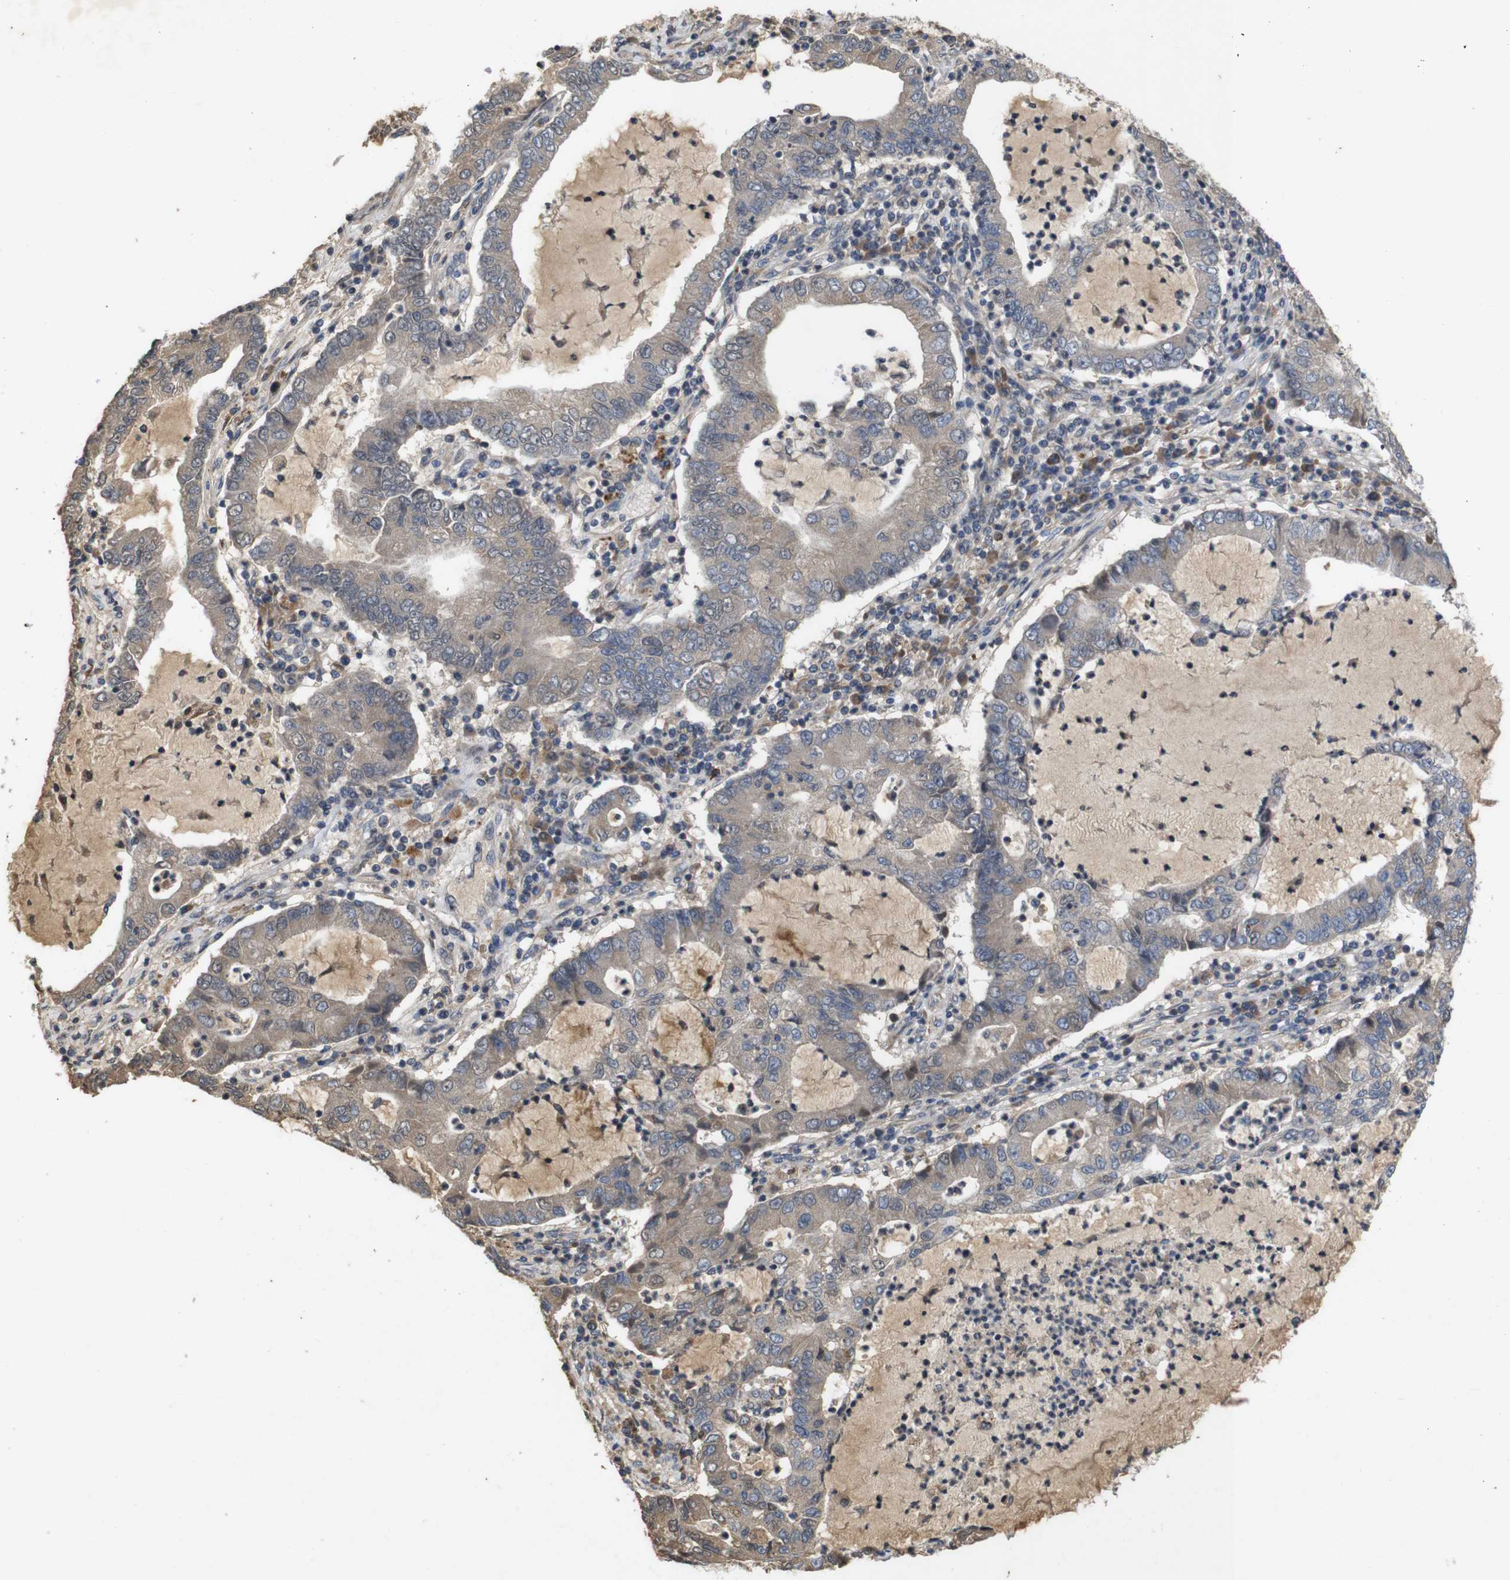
{"staining": {"intensity": "weak", "quantity": "25%-75%", "location": "cytoplasmic/membranous"}, "tissue": "lung cancer", "cell_type": "Tumor cells", "image_type": "cancer", "snomed": [{"axis": "morphology", "description": "Adenocarcinoma, NOS"}, {"axis": "topography", "description": "Lung"}], "caption": "Adenocarcinoma (lung) tissue demonstrates weak cytoplasmic/membranous positivity in approximately 25%-75% of tumor cells", "gene": "PTPN1", "patient": {"sex": "female", "age": 51}}